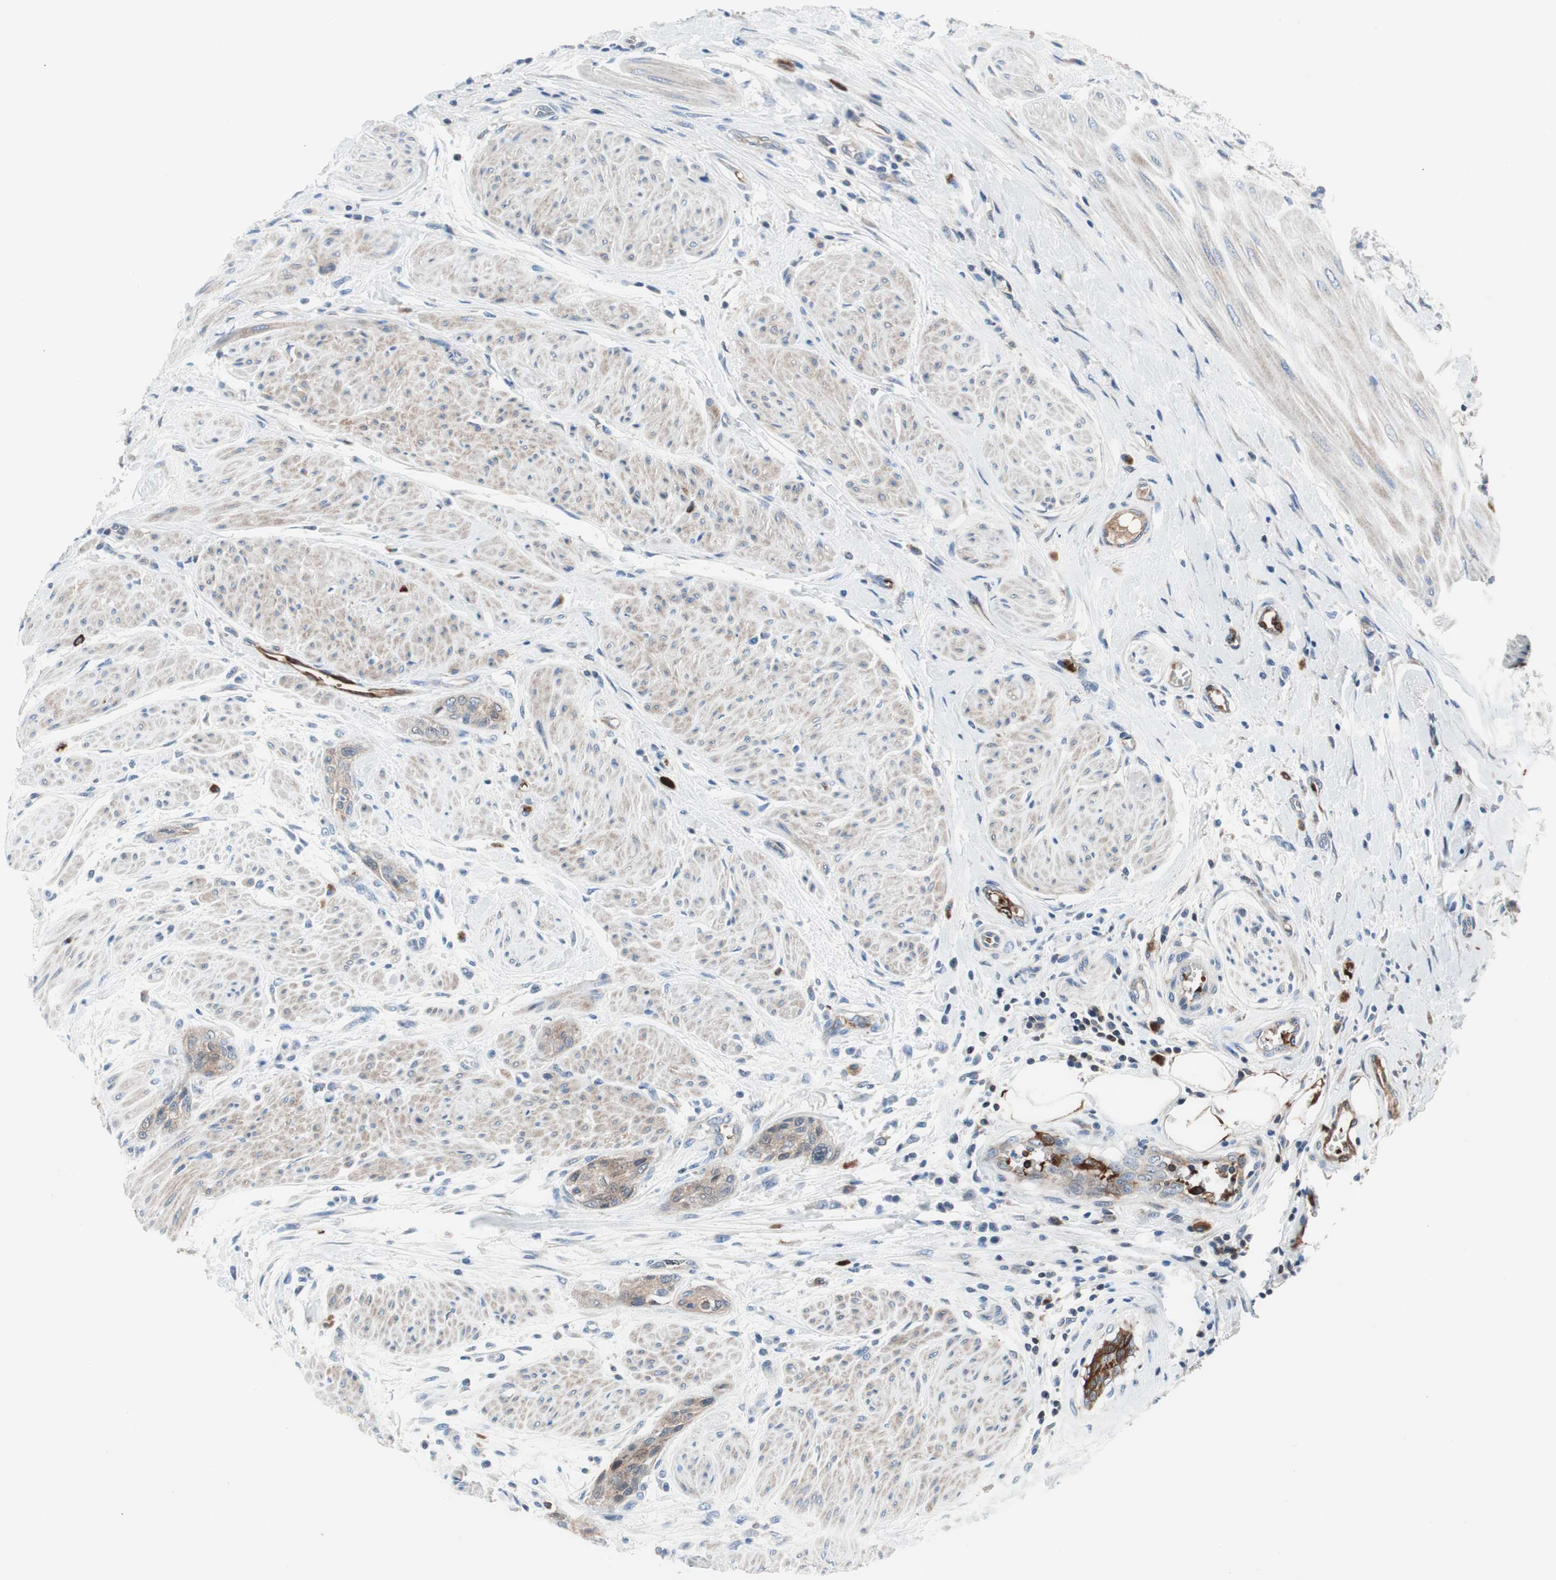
{"staining": {"intensity": "weak", "quantity": "25%-75%", "location": "cytoplasmic/membranous"}, "tissue": "urothelial cancer", "cell_type": "Tumor cells", "image_type": "cancer", "snomed": [{"axis": "morphology", "description": "Urothelial carcinoma, High grade"}, {"axis": "topography", "description": "Urinary bladder"}], "caption": "Urothelial carcinoma (high-grade) was stained to show a protein in brown. There is low levels of weak cytoplasmic/membranous expression in about 25%-75% of tumor cells. The staining was performed using DAB to visualize the protein expression in brown, while the nuclei were stained in blue with hematoxylin (Magnification: 20x).", "gene": "PRDX2", "patient": {"sex": "male", "age": 35}}